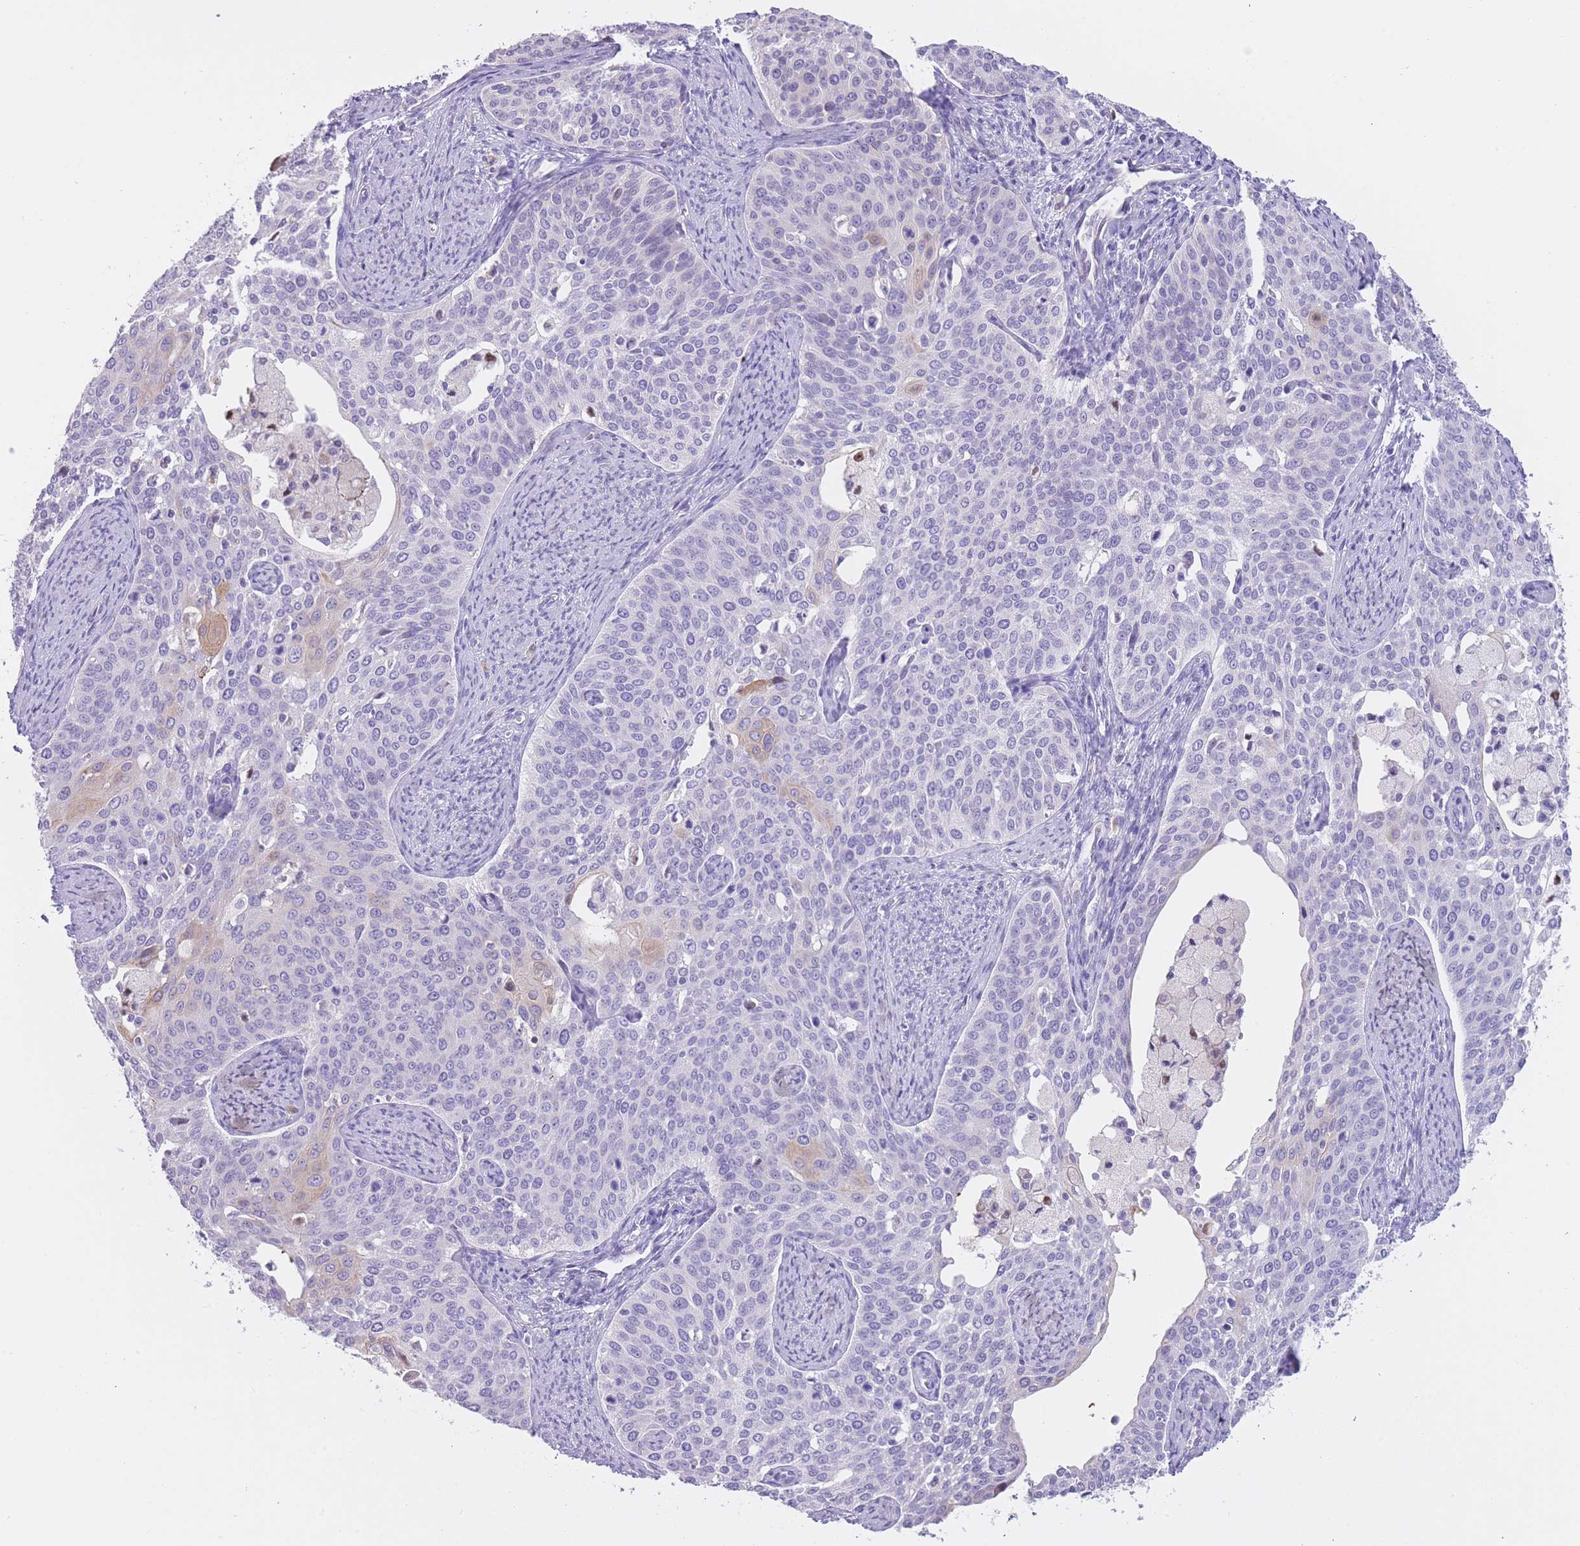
{"staining": {"intensity": "negative", "quantity": "none", "location": "none"}, "tissue": "cervical cancer", "cell_type": "Tumor cells", "image_type": "cancer", "snomed": [{"axis": "morphology", "description": "Squamous cell carcinoma, NOS"}, {"axis": "topography", "description": "Cervix"}], "caption": "This image is of squamous cell carcinoma (cervical) stained with immunohistochemistry (IHC) to label a protein in brown with the nuclei are counter-stained blue. There is no positivity in tumor cells. (DAB immunohistochemistry (IHC) with hematoxylin counter stain).", "gene": "IMPG1", "patient": {"sex": "female", "age": 44}}